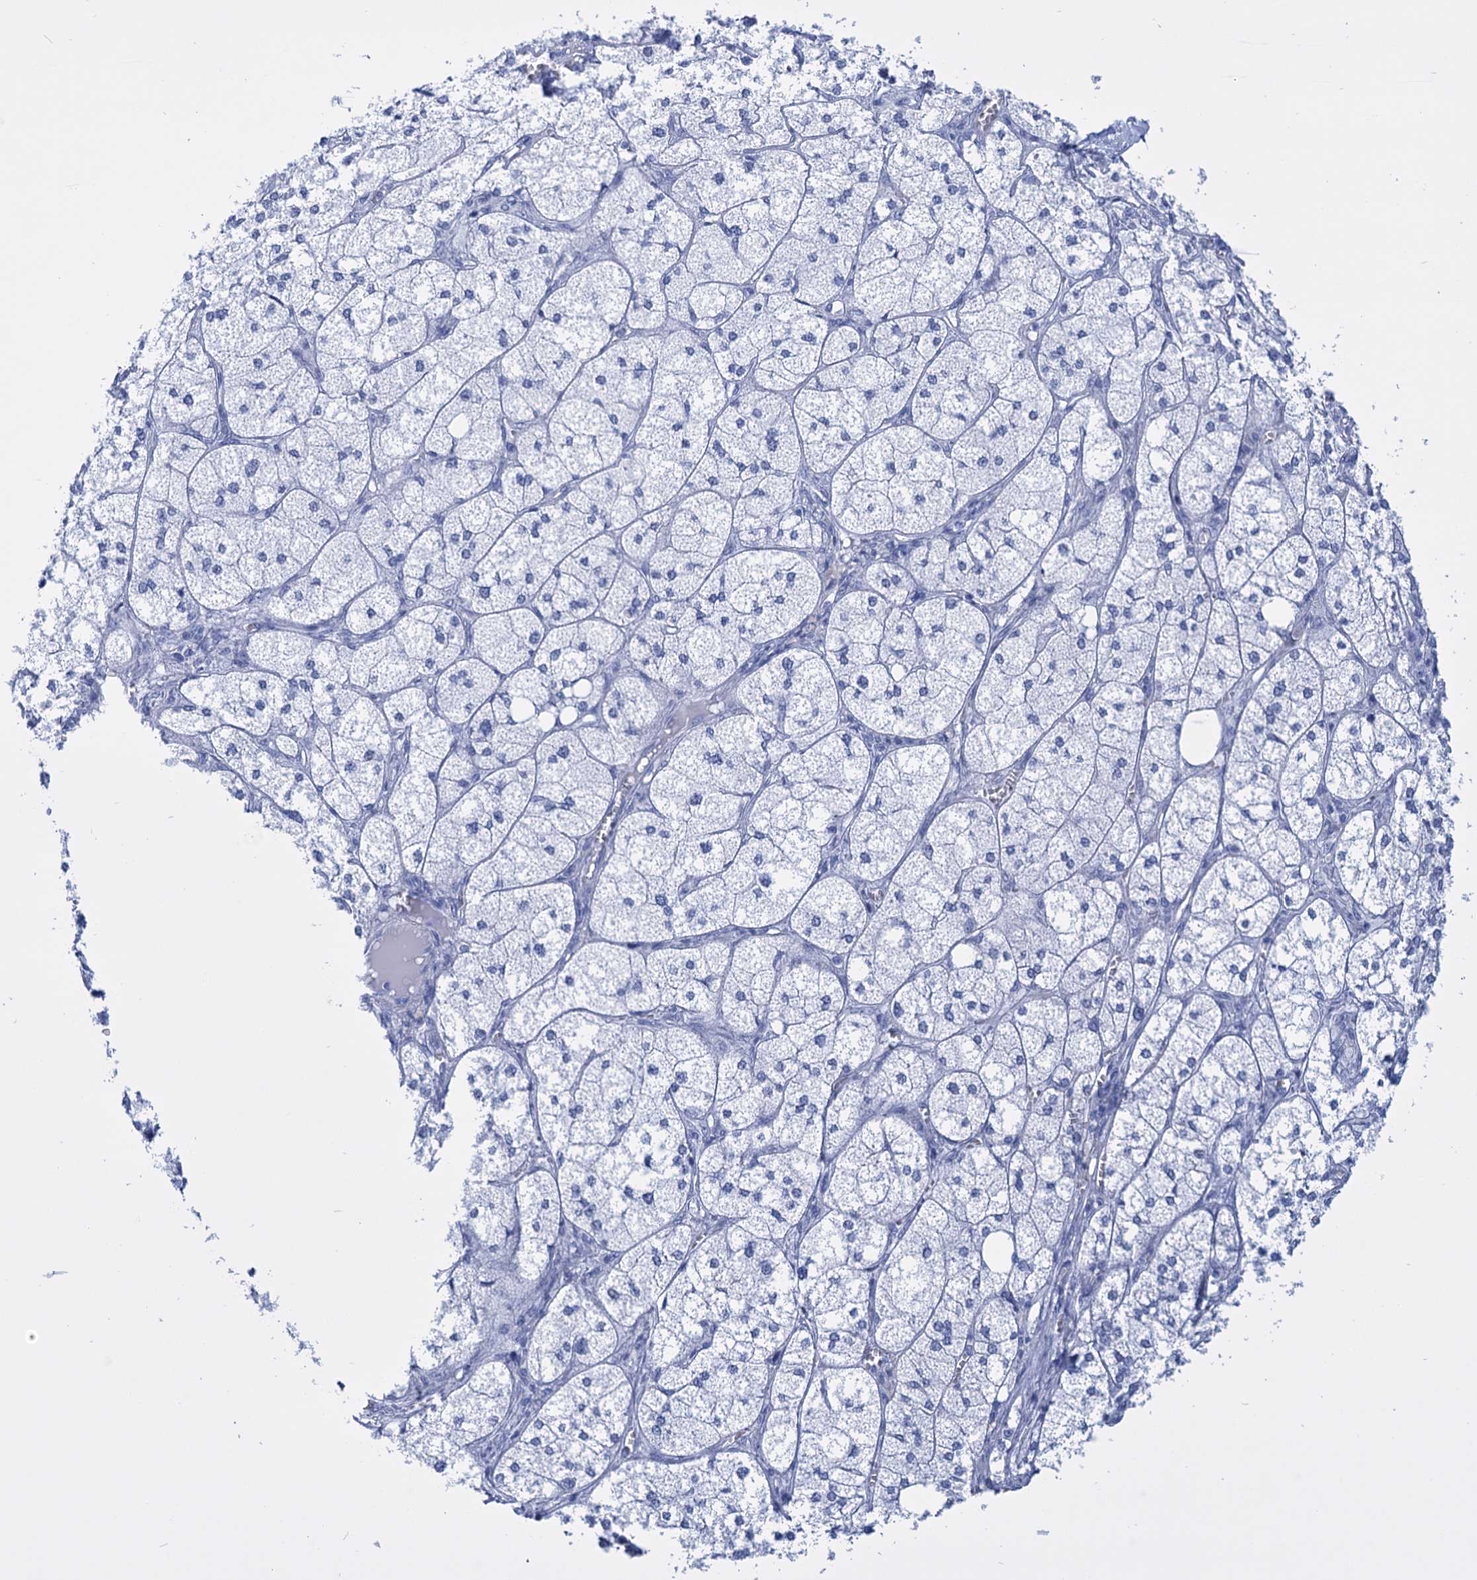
{"staining": {"intensity": "negative", "quantity": "none", "location": "none"}, "tissue": "adrenal gland", "cell_type": "Glandular cells", "image_type": "normal", "snomed": [{"axis": "morphology", "description": "Normal tissue, NOS"}, {"axis": "topography", "description": "Adrenal gland"}], "caption": "Photomicrograph shows no protein staining in glandular cells of normal adrenal gland.", "gene": "FBXW12", "patient": {"sex": "female", "age": 61}}